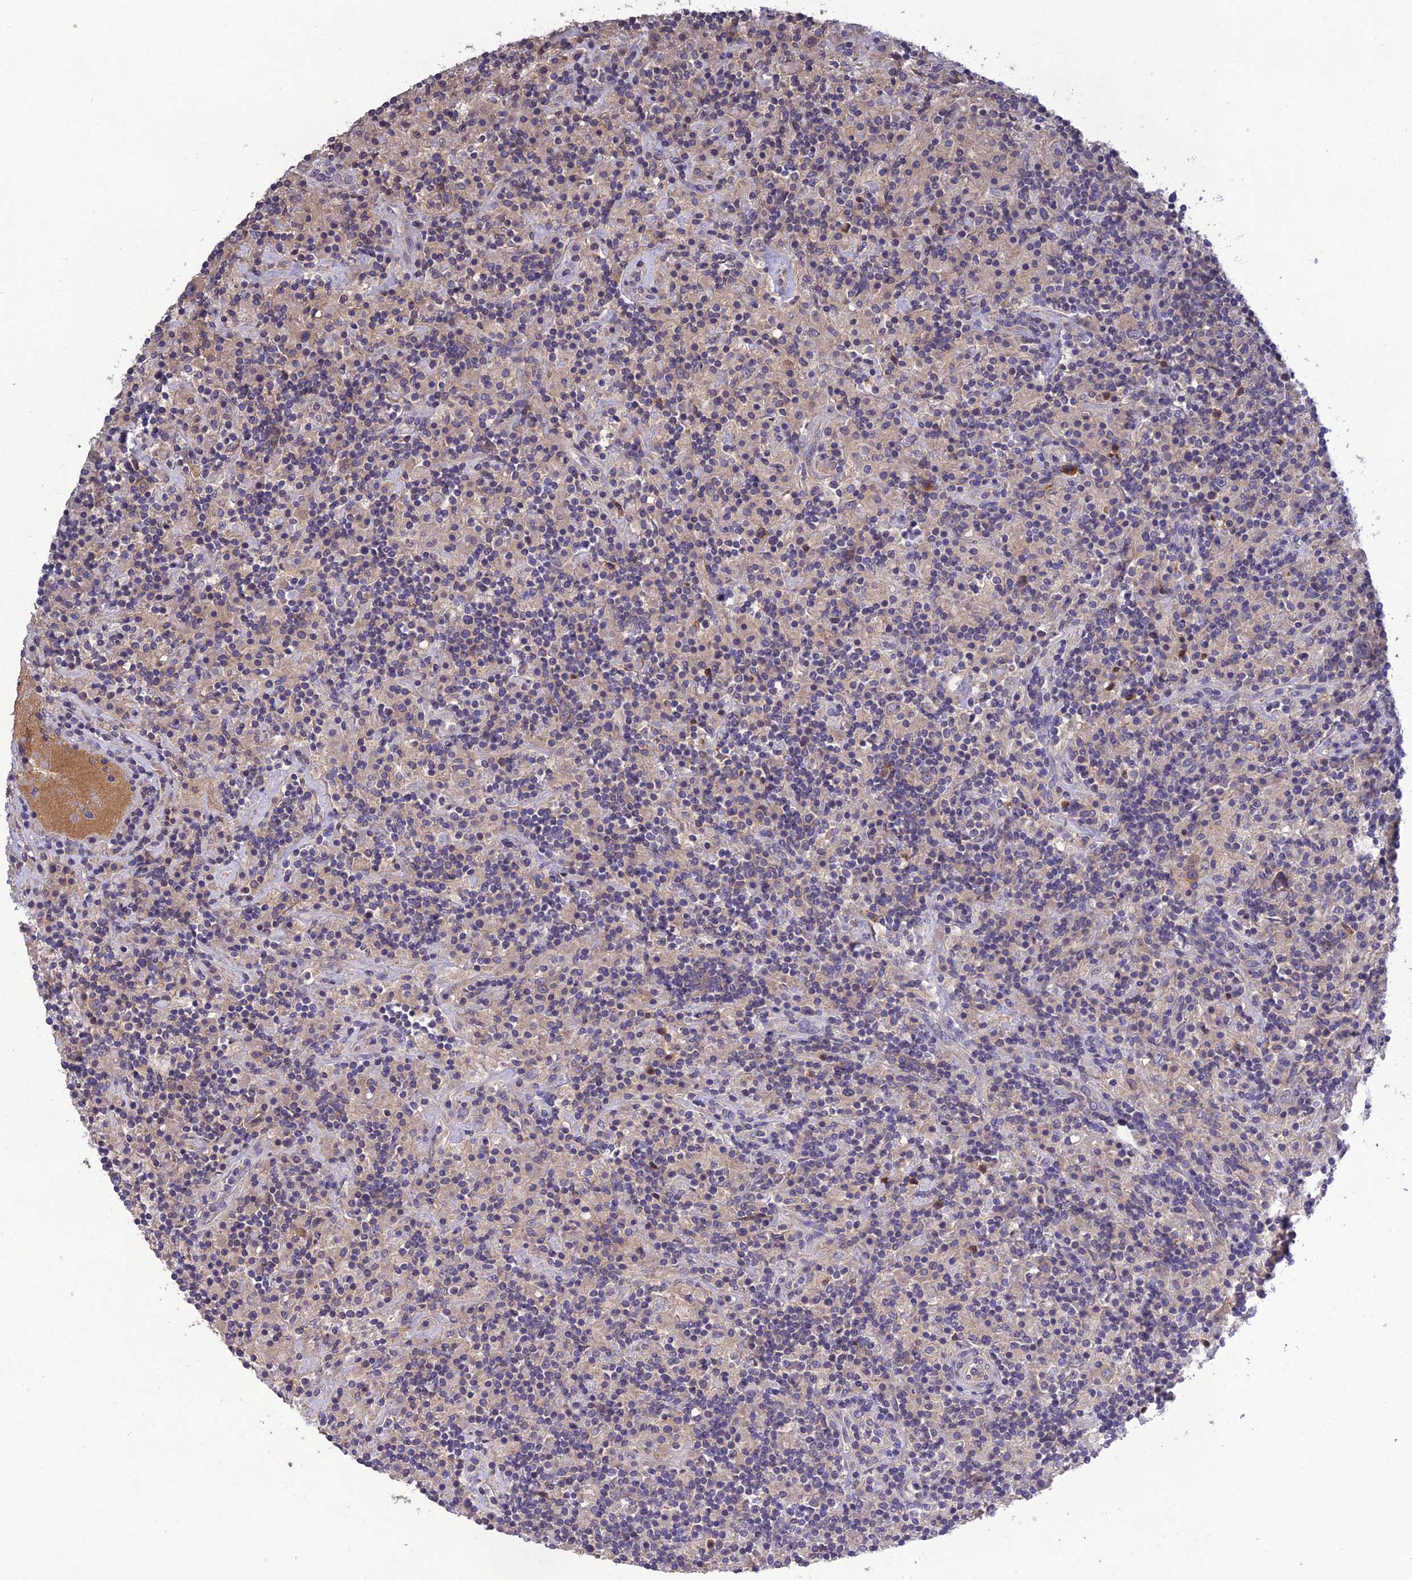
{"staining": {"intensity": "negative", "quantity": "none", "location": "none"}, "tissue": "lymphoma", "cell_type": "Tumor cells", "image_type": "cancer", "snomed": [{"axis": "morphology", "description": "Hodgkin's disease, NOS"}, {"axis": "topography", "description": "Lymph node"}], "caption": "IHC micrograph of human lymphoma stained for a protein (brown), which reveals no staining in tumor cells.", "gene": "SLC39A13", "patient": {"sex": "male", "age": 70}}